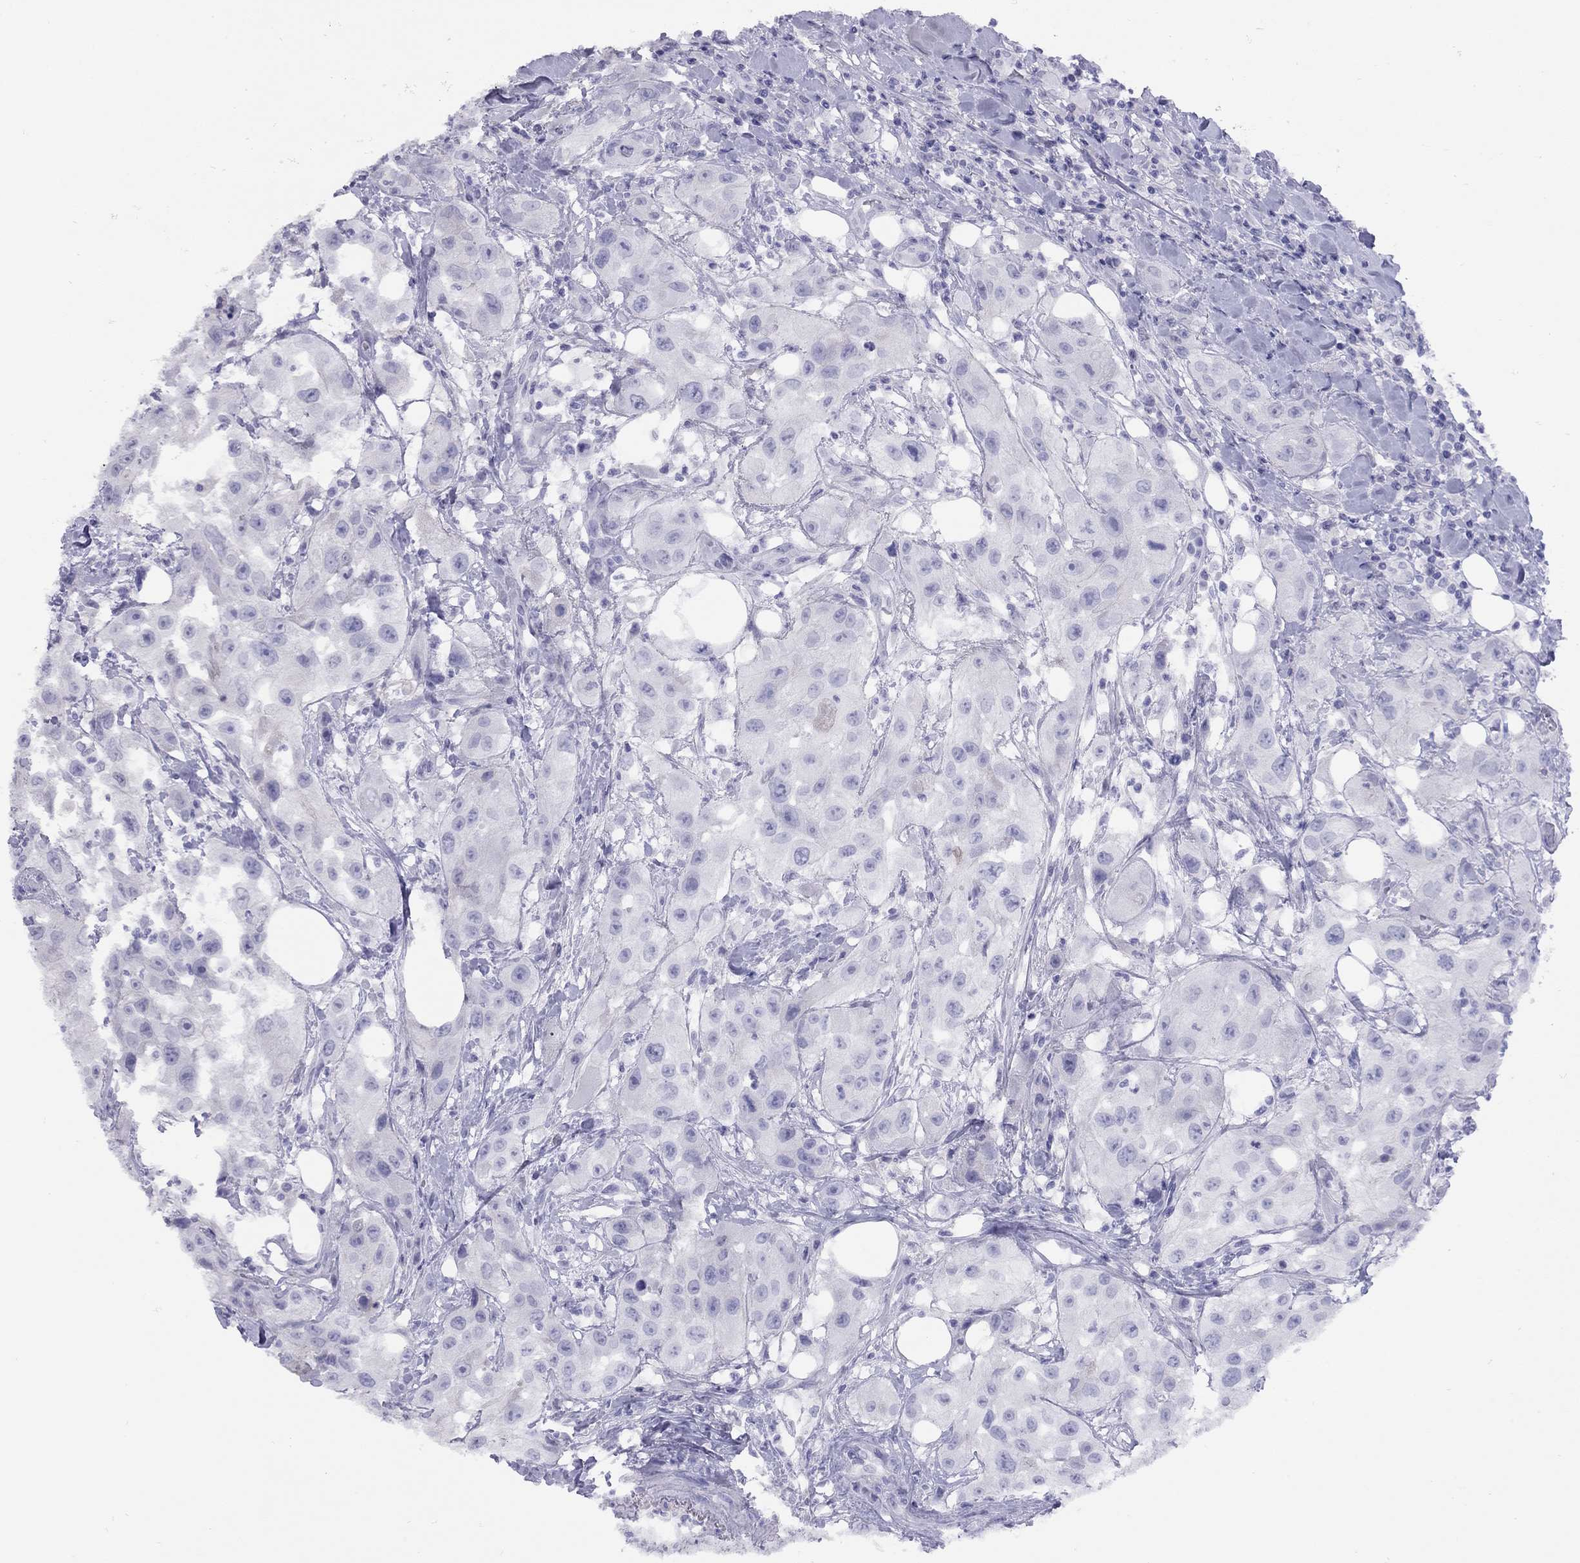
{"staining": {"intensity": "negative", "quantity": "none", "location": "none"}, "tissue": "urothelial cancer", "cell_type": "Tumor cells", "image_type": "cancer", "snomed": [{"axis": "morphology", "description": "Urothelial carcinoma, High grade"}, {"axis": "topography", "description": "Urinary bladder"}], "caption": "Tumor cells are negative for brown protein staining in urothelial cancer.", "gene": "GRIA2", "patient": {"sex": "male", "age": 79}}